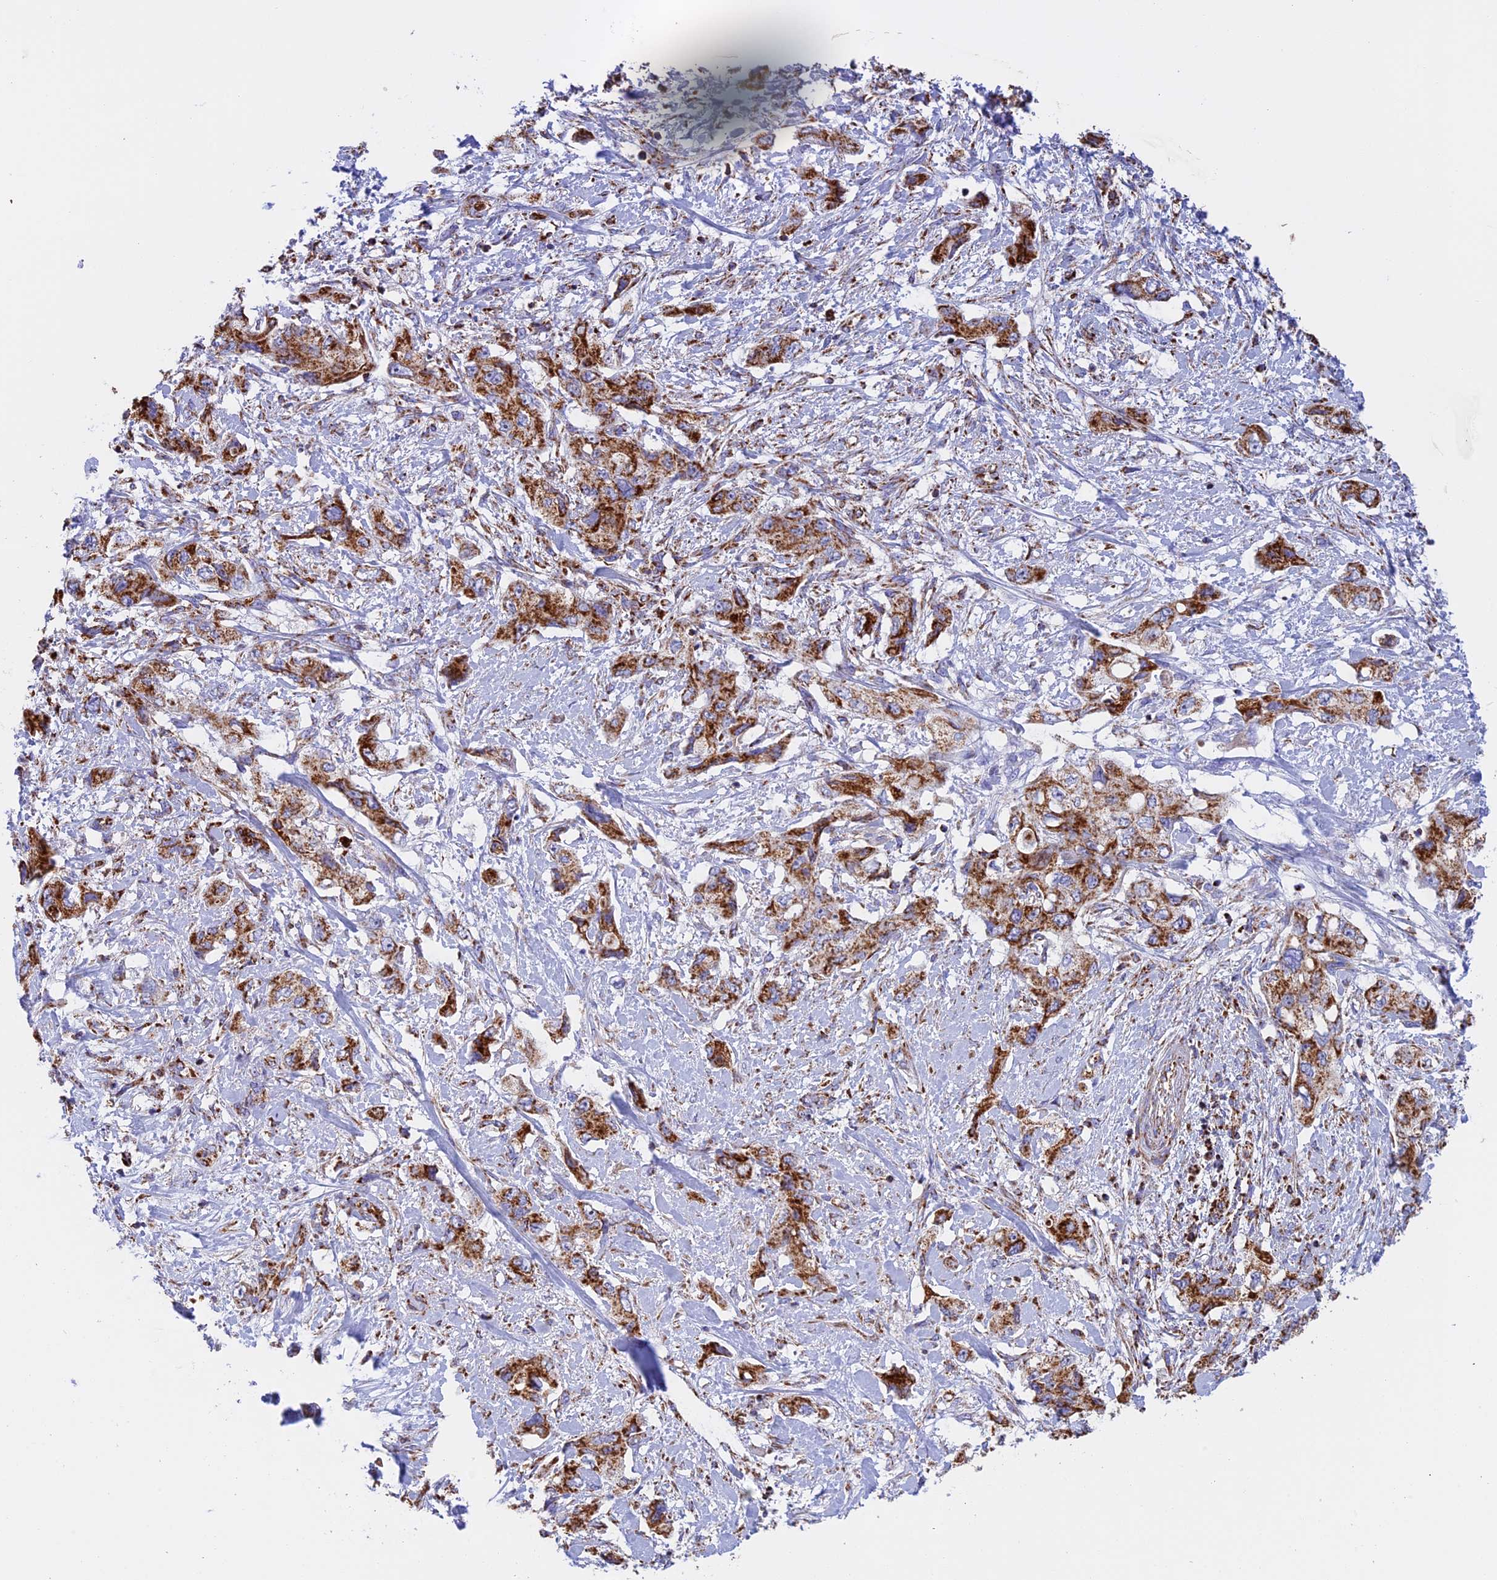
{"staining": {"intensity": "strong", "quantity": ">75%", "location": "cytoplasmic/membranous"}, "tissue": "pancreatic cancer", "cell_type": "Tumor cells", "image_type": "cancer", "snomed": [{"axis": "morphology", "description": "Adenocarcinoma, NOS"}, {"axis": "topography", "description": "Pancreas"}], "caption": "Strong cytoplasmic/membranous staining is seen in about >75% of tumor cells in adenocarcinoma (pancreatic).", "gene": "UQCRB", "patient": {"sex": "female", "age": 73}}